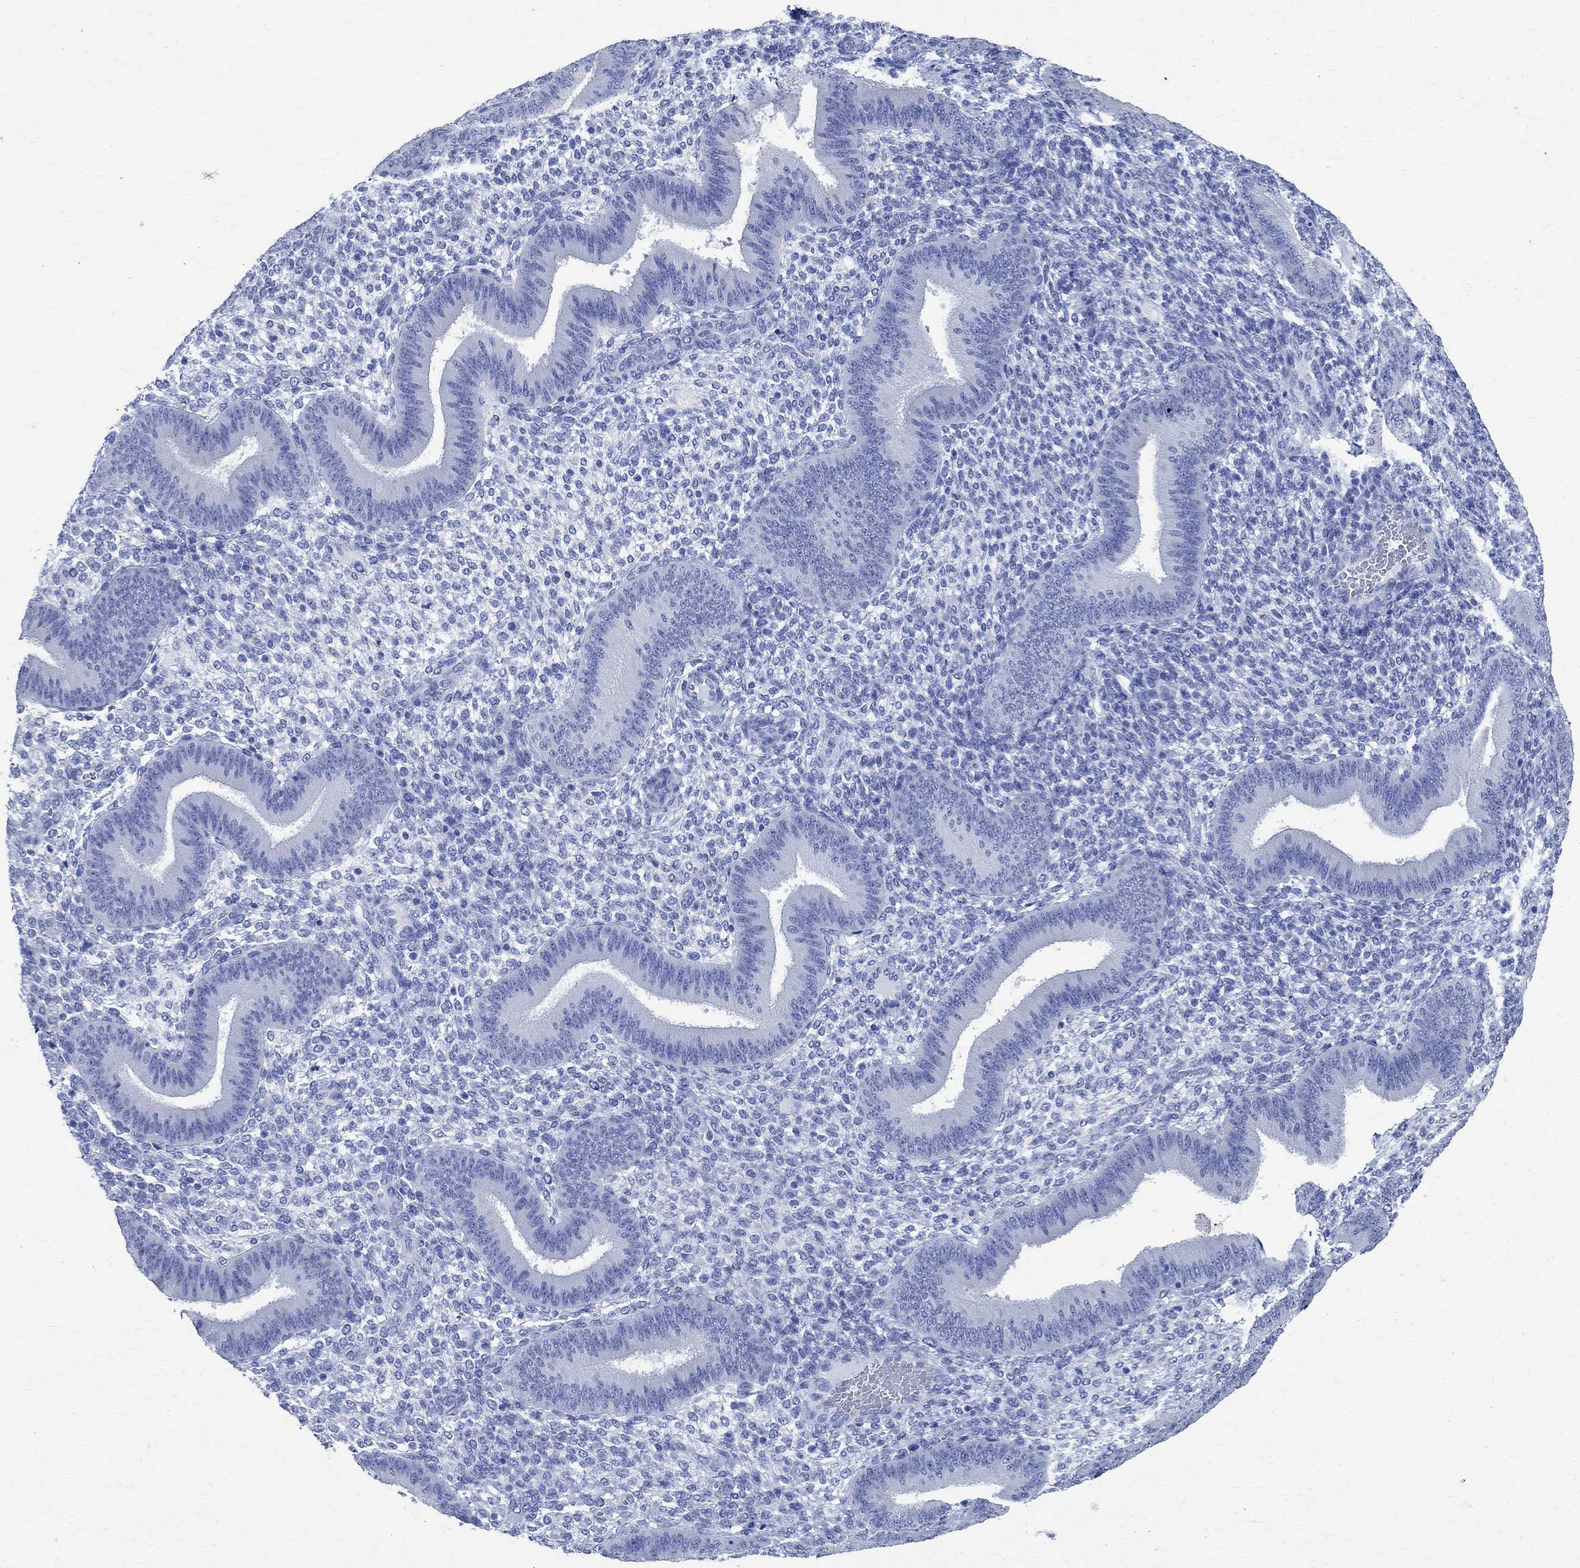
{"staining": {"intensity": "negative", "quantity": "none", "location": "none"}, "tissue": "endometrium", "cell_type": "Cells in endometrial stroma", "image_type": "normal", "snomed": [{"axis": "morphology", "description": "Normal tissue, NOS"}, {"axis": "topography", "description": "Endometrium"}], "caption": "Immunohistochemical staining of normal endometrium demonstrates no significant staining in cells in endometrial stroma. (DAB (3,3'-diaminobenzidine) IHC, high magnification).", "gene": "TMEM221", "patient": {"sex": "female", "age": 39}}